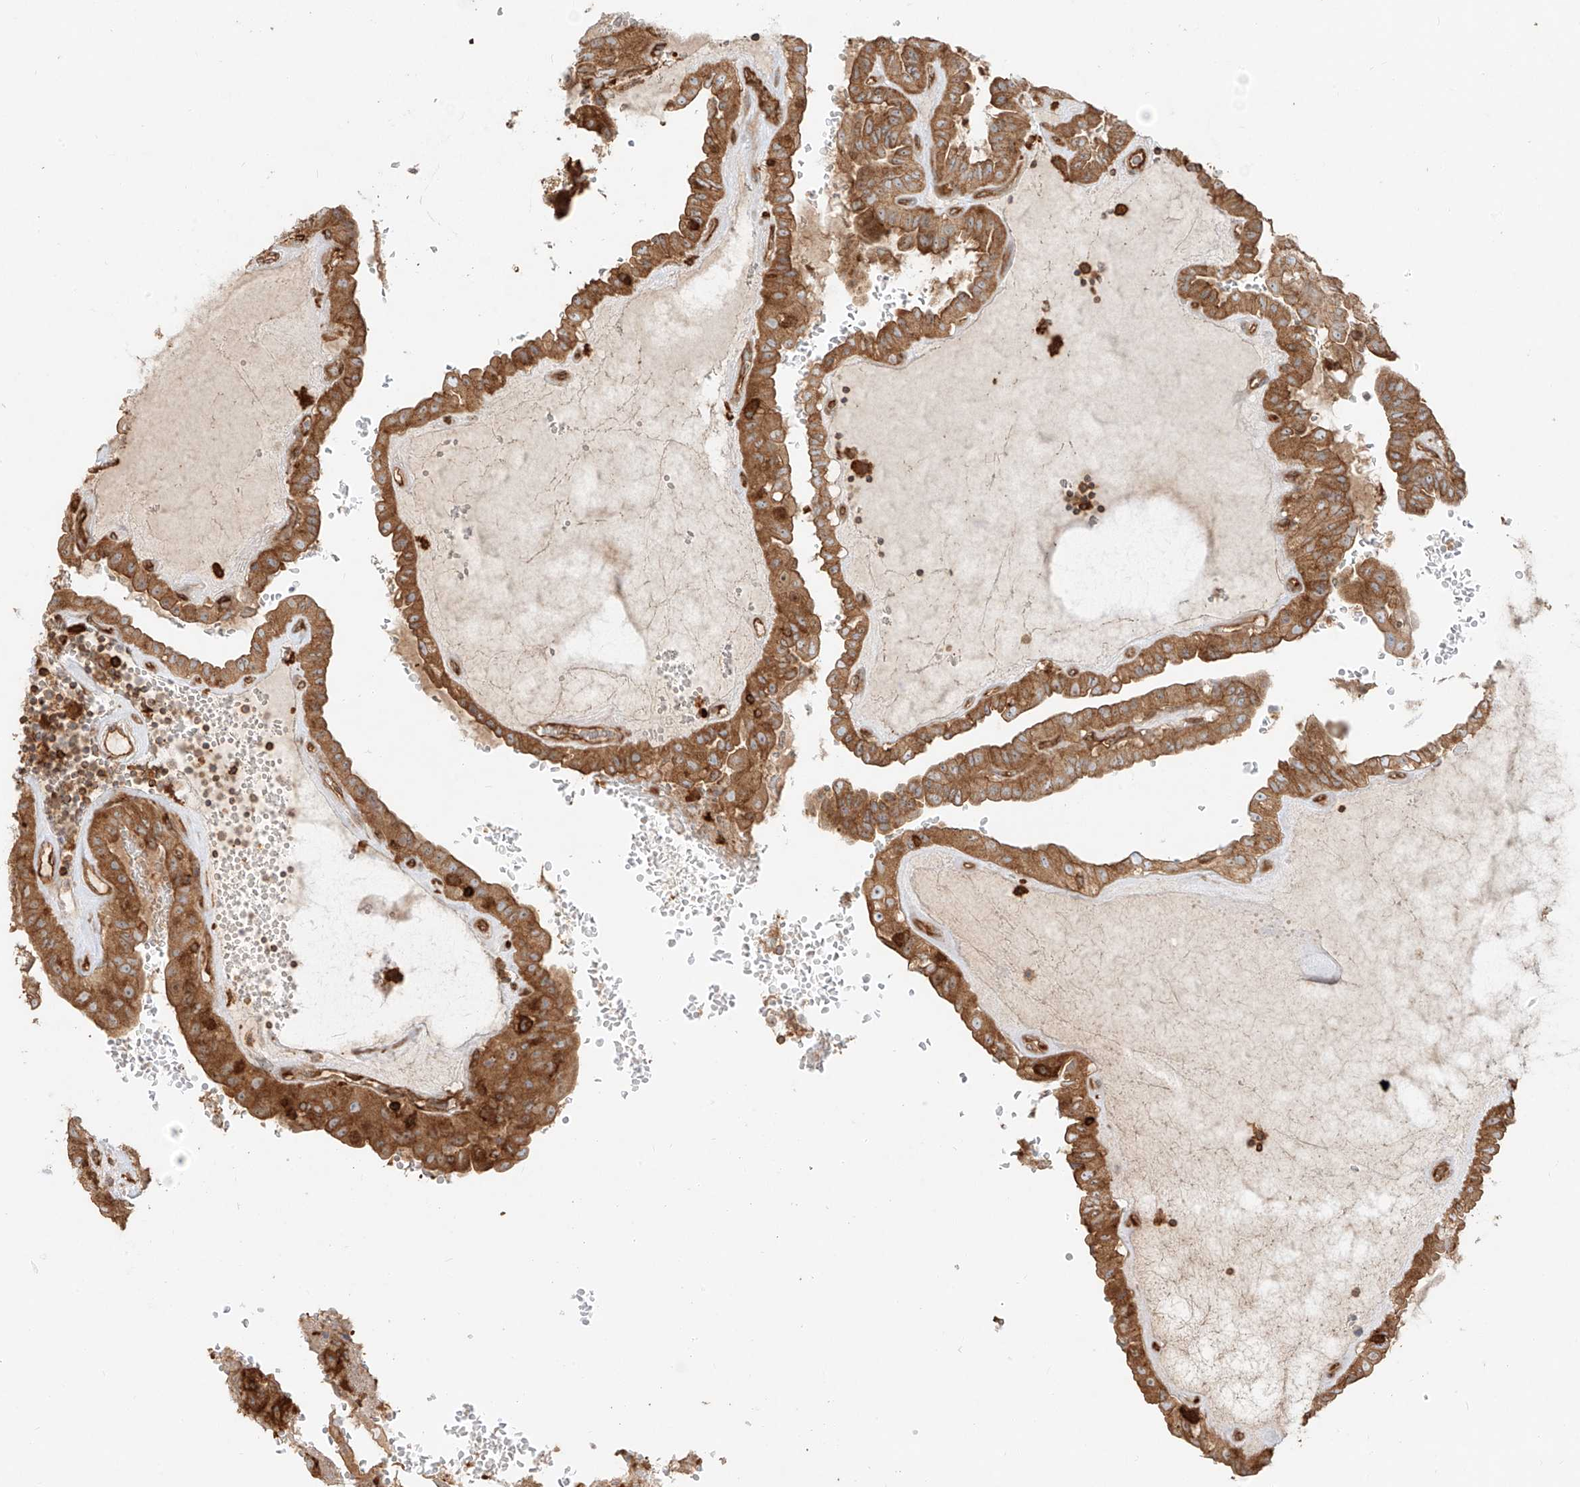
{"staining": {"intensity": "moderate", "quantity": ">75%", "location": "cytoplasmic/membranous"}, "tissue": "thyroid cancer", "cell_type": "Tumor cells", "image_type": "cancer", "snomed": [{"axis": "morphology", "description": "Papillary adenocarcinoma, NOS"}, {"axis": "topography", "description": "Thyroid gland"}], "caption": "This is a micrograph of IHC staining of papillary adenocarcinoma (thyroid), which shows moderate staining in the cytoplasmic/membranous of tumor cells.", "gene": "SNX9", "patient": {"sex": "male", "age": 77}}